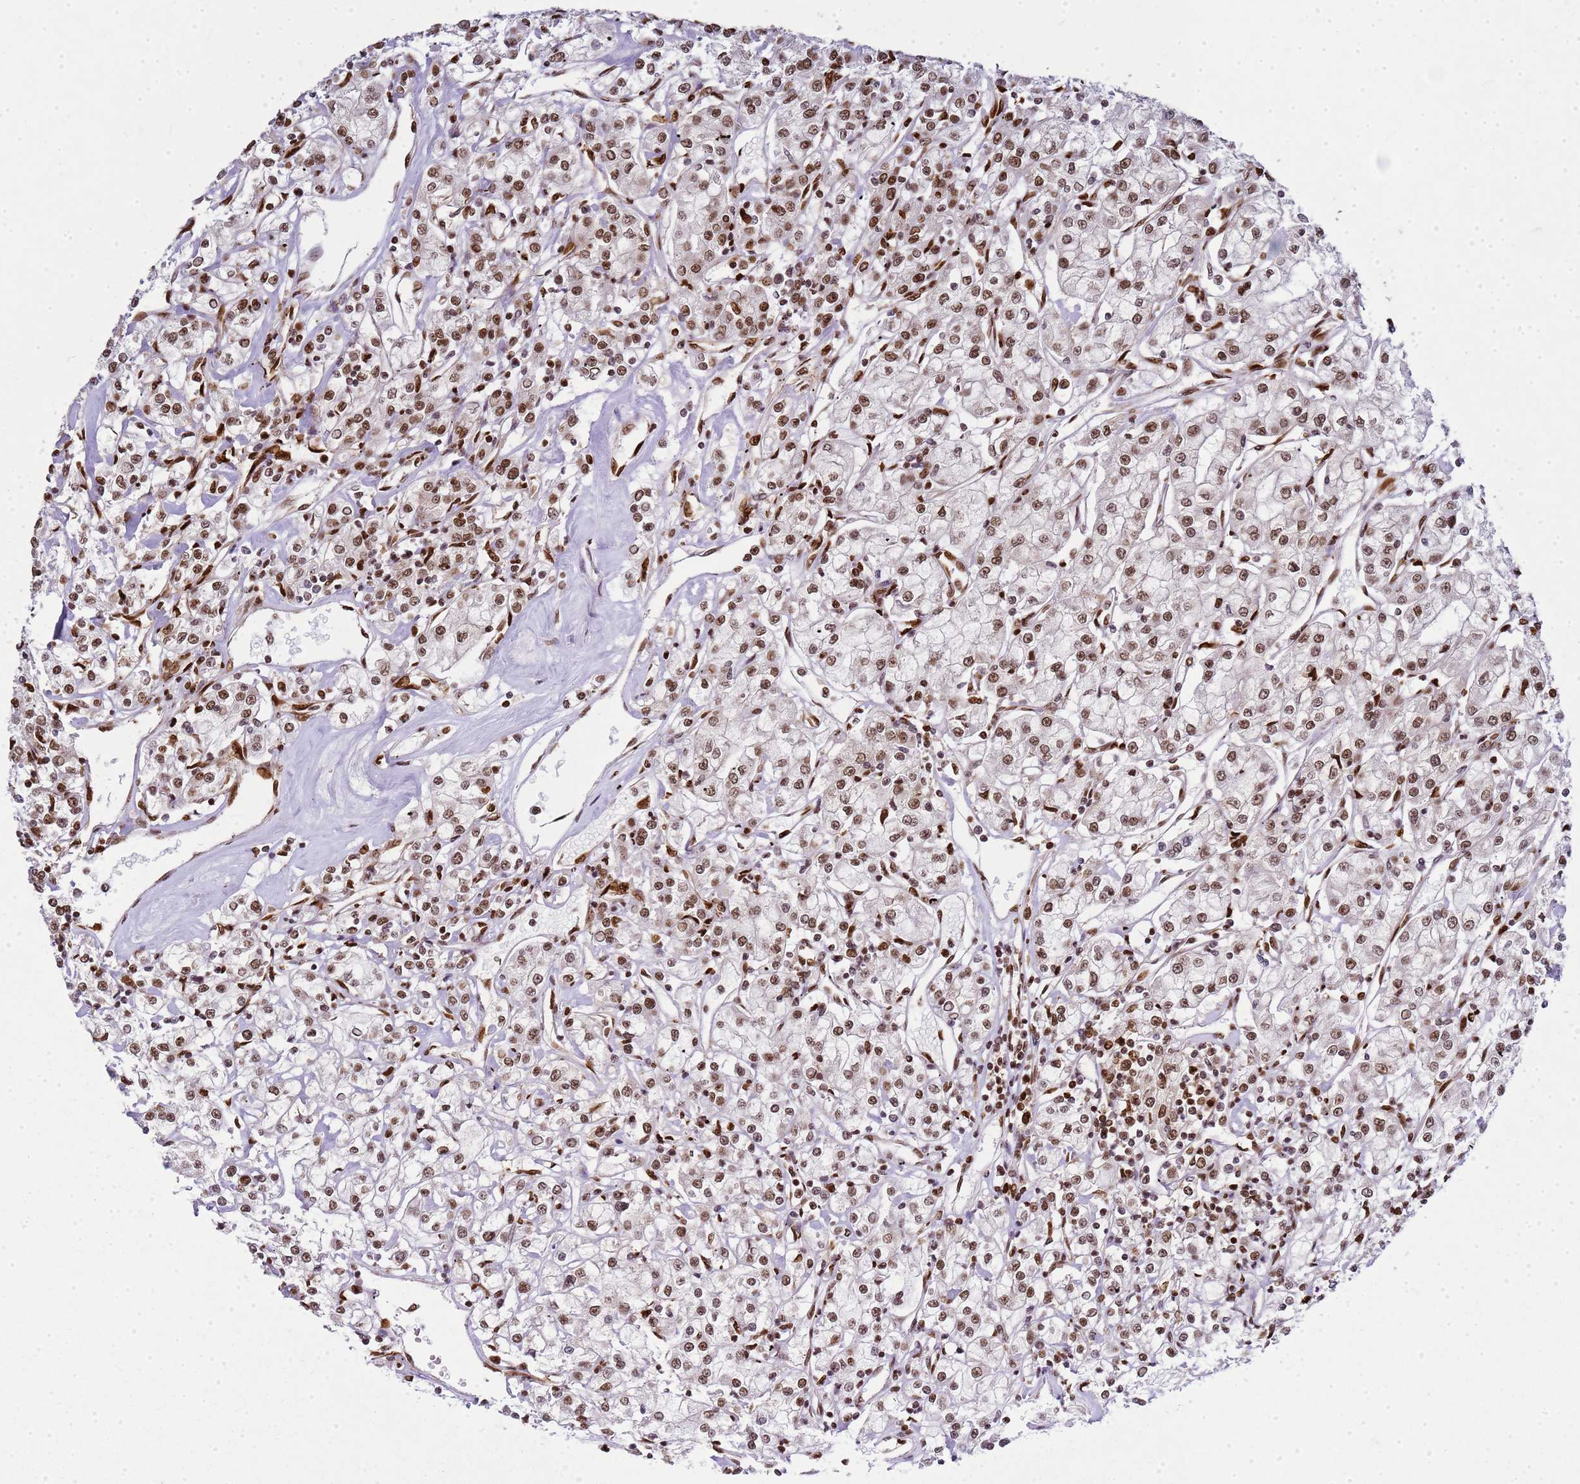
{"staining": {"intensity": "moderate", "quantity": ">75%", "location": "nuclear"}, "tissue": "renal cancer", "cell_type": "Tumor cells", "image_type": "cancer", "snomed": [{"axis": "morphology", "description": "Adenocarcinoma, NOS"}, {"axis": "topography", "description": "Kidney"}], "caption": "The micrograph displays immunohistochemical staining of renal adenocarcinoma. There is moderate nuclear staining is seen in about >75% of tumor cells. Using DAB (brown) and hematoxylin (blue) stains, captured at high magnification using brightfield microscopy.", "gene": "APEX1", "patient": {"sex": "female", "age": 59}}